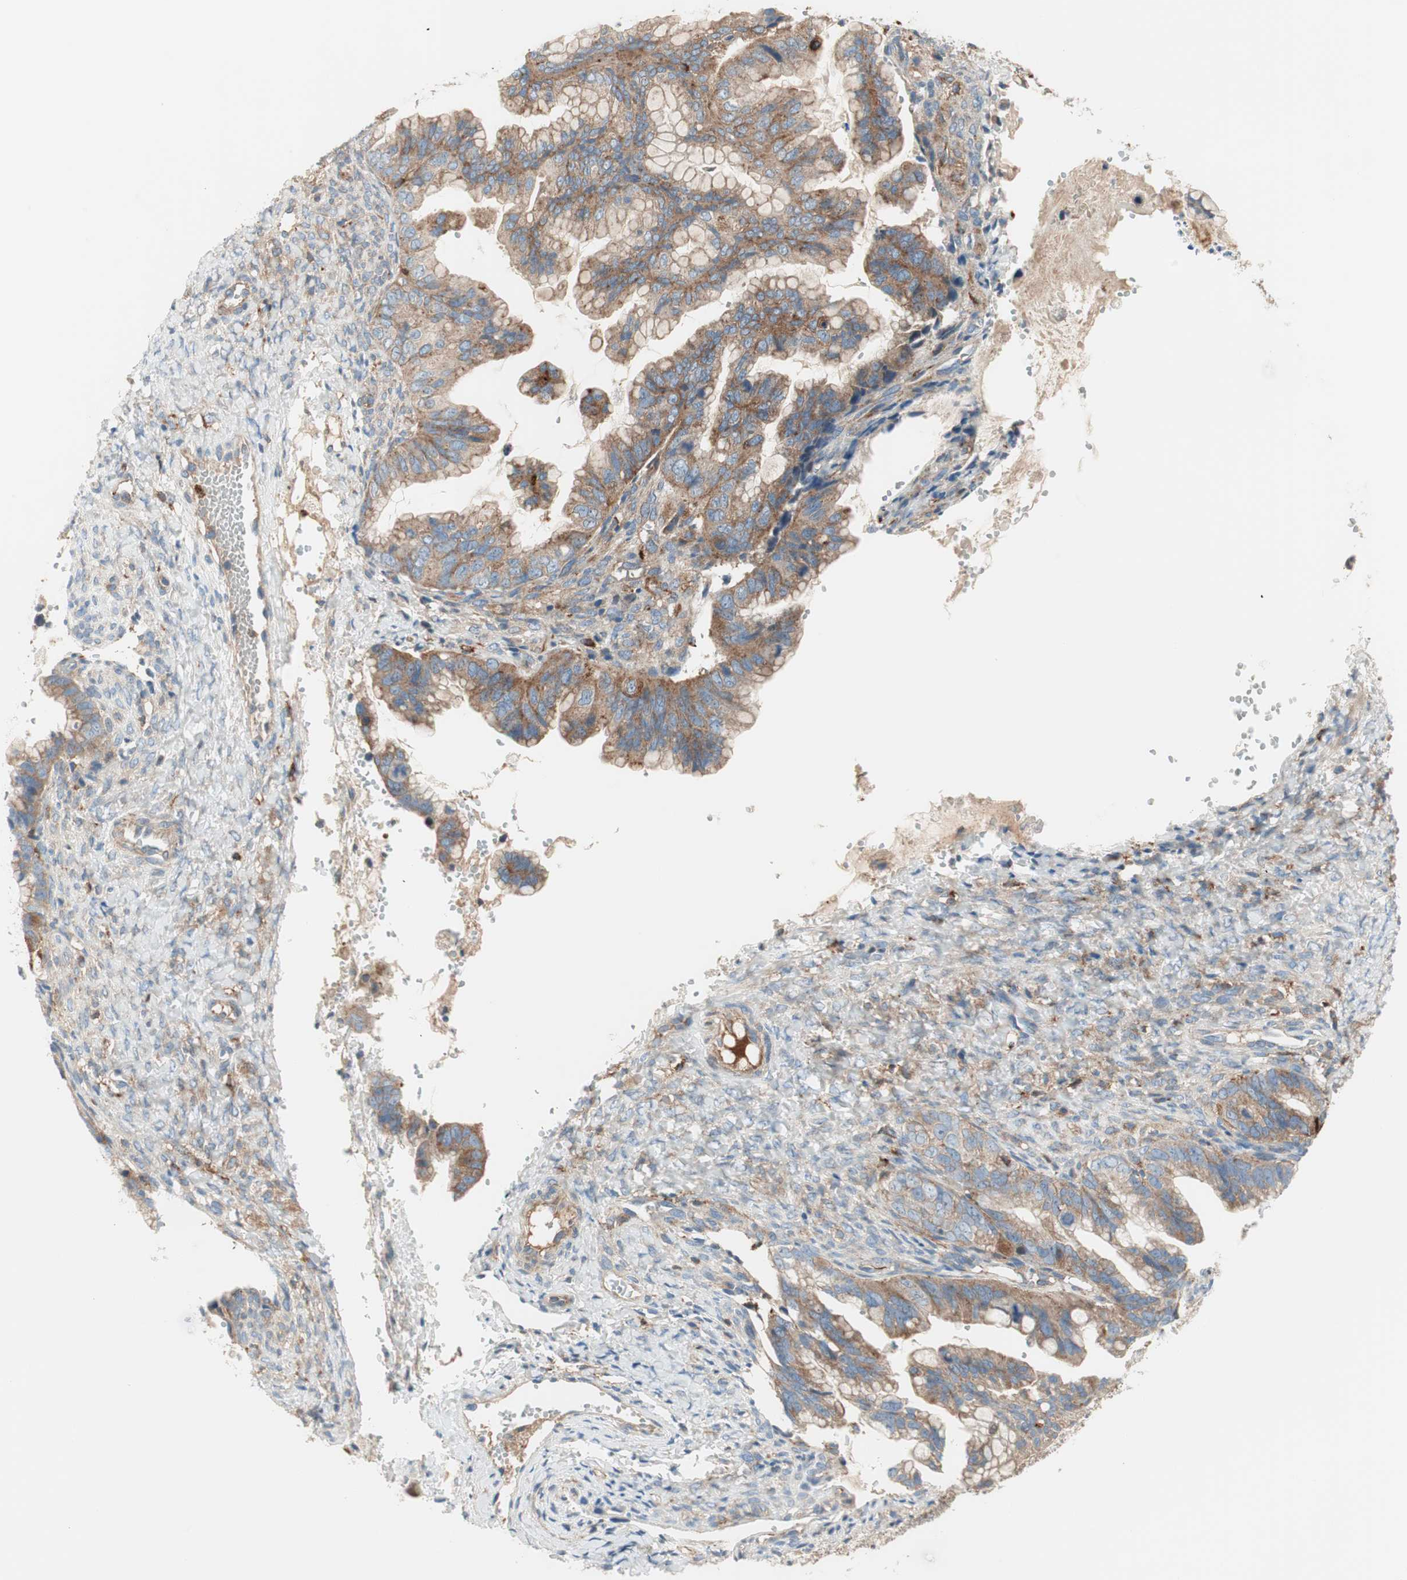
{"staining": {"intensity": "weak", "quantity": ">75%", "location": "cytoplasmic/membranous"}, "tissue": "ovarian cancer", "cell_type": "Tumor cells", "image_type": "cancer", "snomed": [{"axis": "morphology", "description": "Cystadenocarcinoma, mucinous, NOS"}, {"axis": "topography", "description": "Ovary"}], "caption": "An image of human ovarian cancer (mucinous cystadenocarcinoma) stained for a protein demonstrates weak cytoplasmic/membranous brown staining in tumor cells.", "gene": "ATP6V1G1", "patient": {"sex": "female", "age": 36}}